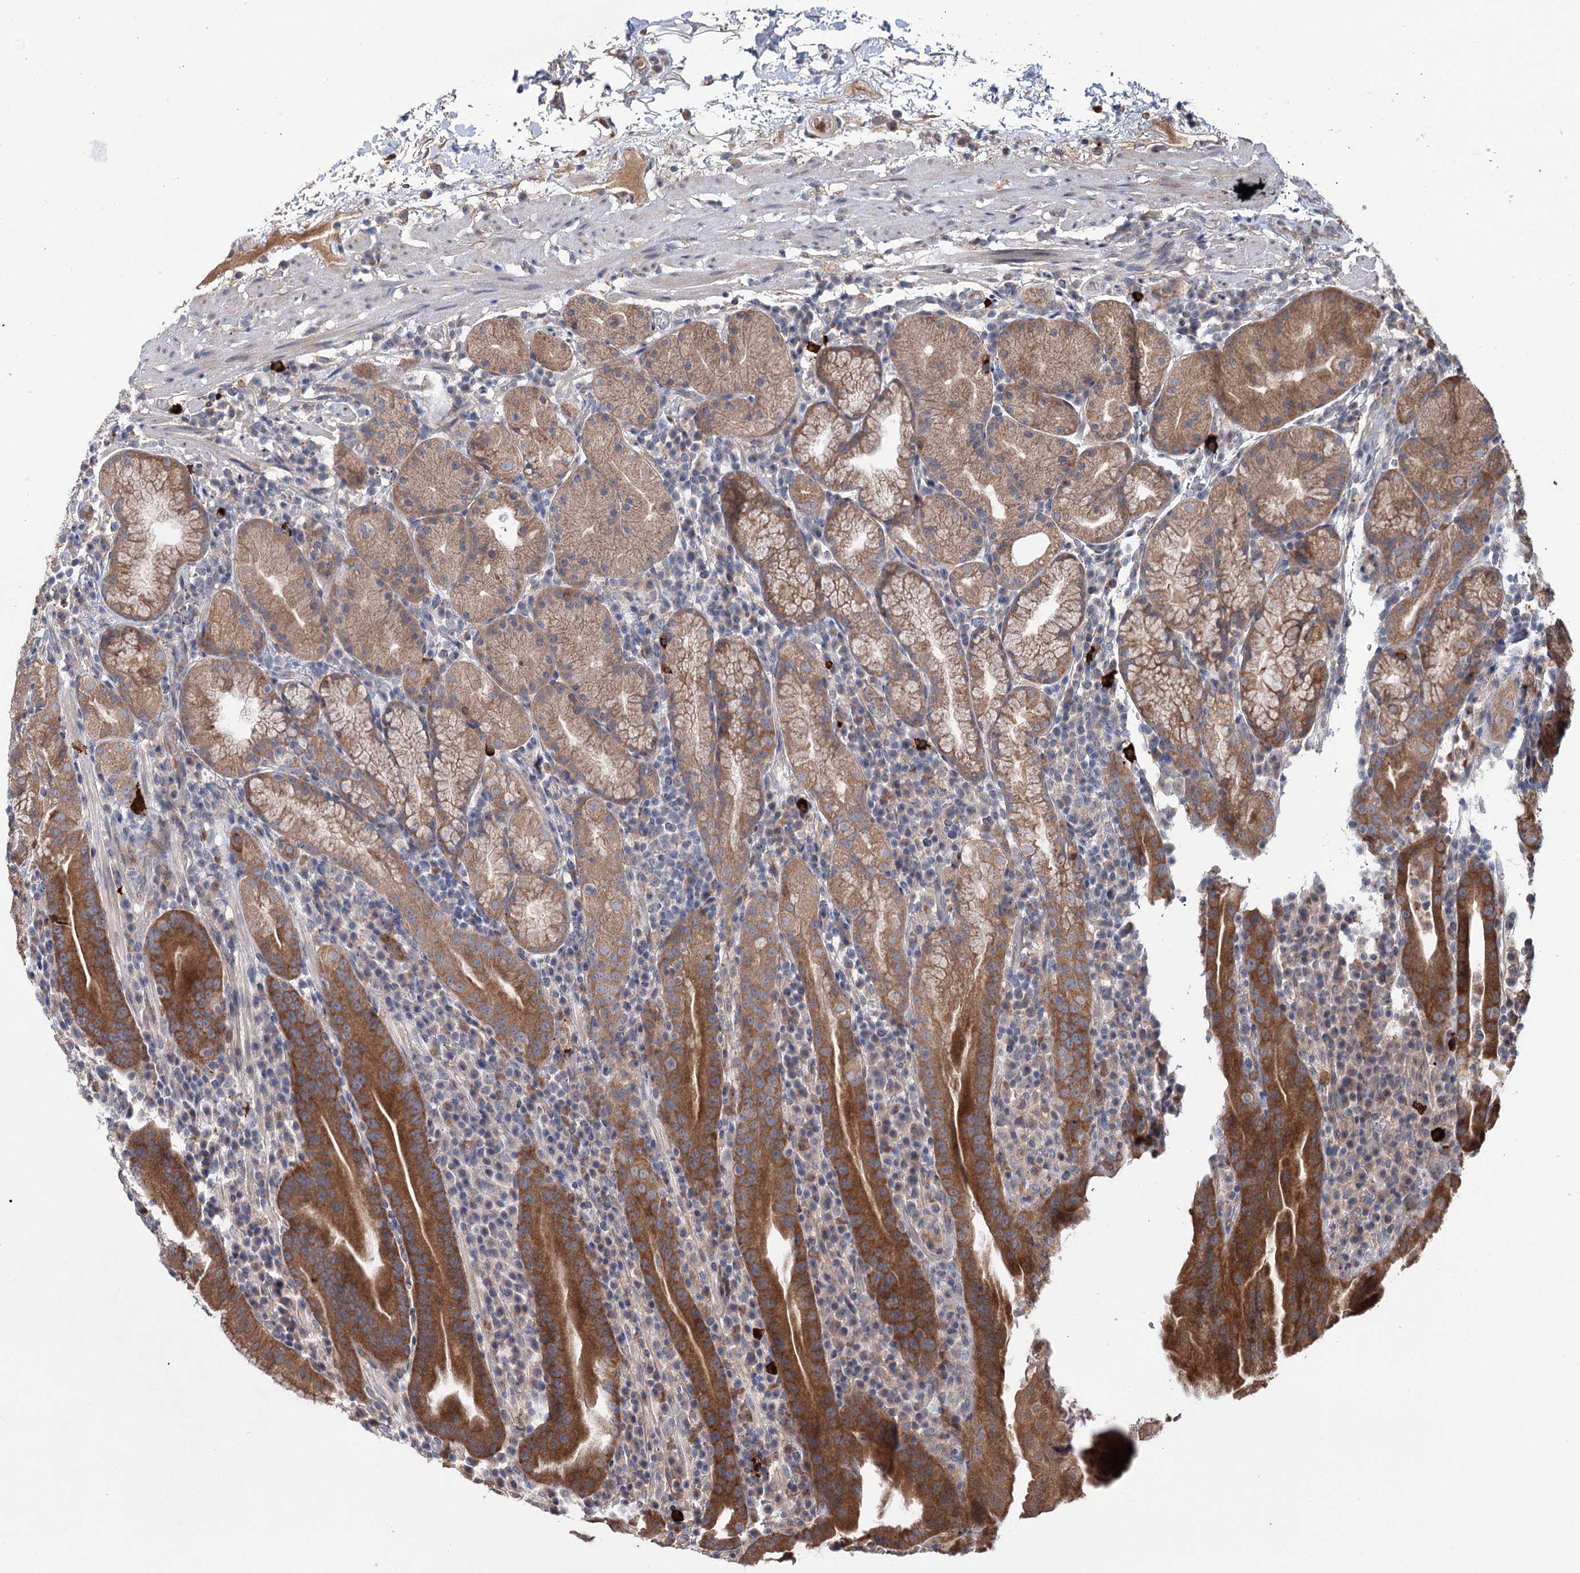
{"staining": {"intensity": "strong", "quantity": "25%-75%", "location": "cytoplasmic/membranous"}, "tissue": "stomach", "cell_type": "Glandular cells", "image_type": "normal", "snomed": [{"axis": "morphology", "description": "Normal tissue, NOS"}, {"axis": "morphology", "description": "Inflammation, NOS"}, {"axis": "topography", "description": "Stomach"}], "caption": "Protein expression analysis of benign stomach shows strong cytoplasmic/membranous staining in approximately 25%-75% of glandular cells.", "gene": "PTPN3", "patient": {"sex": "male", "age": 79}}